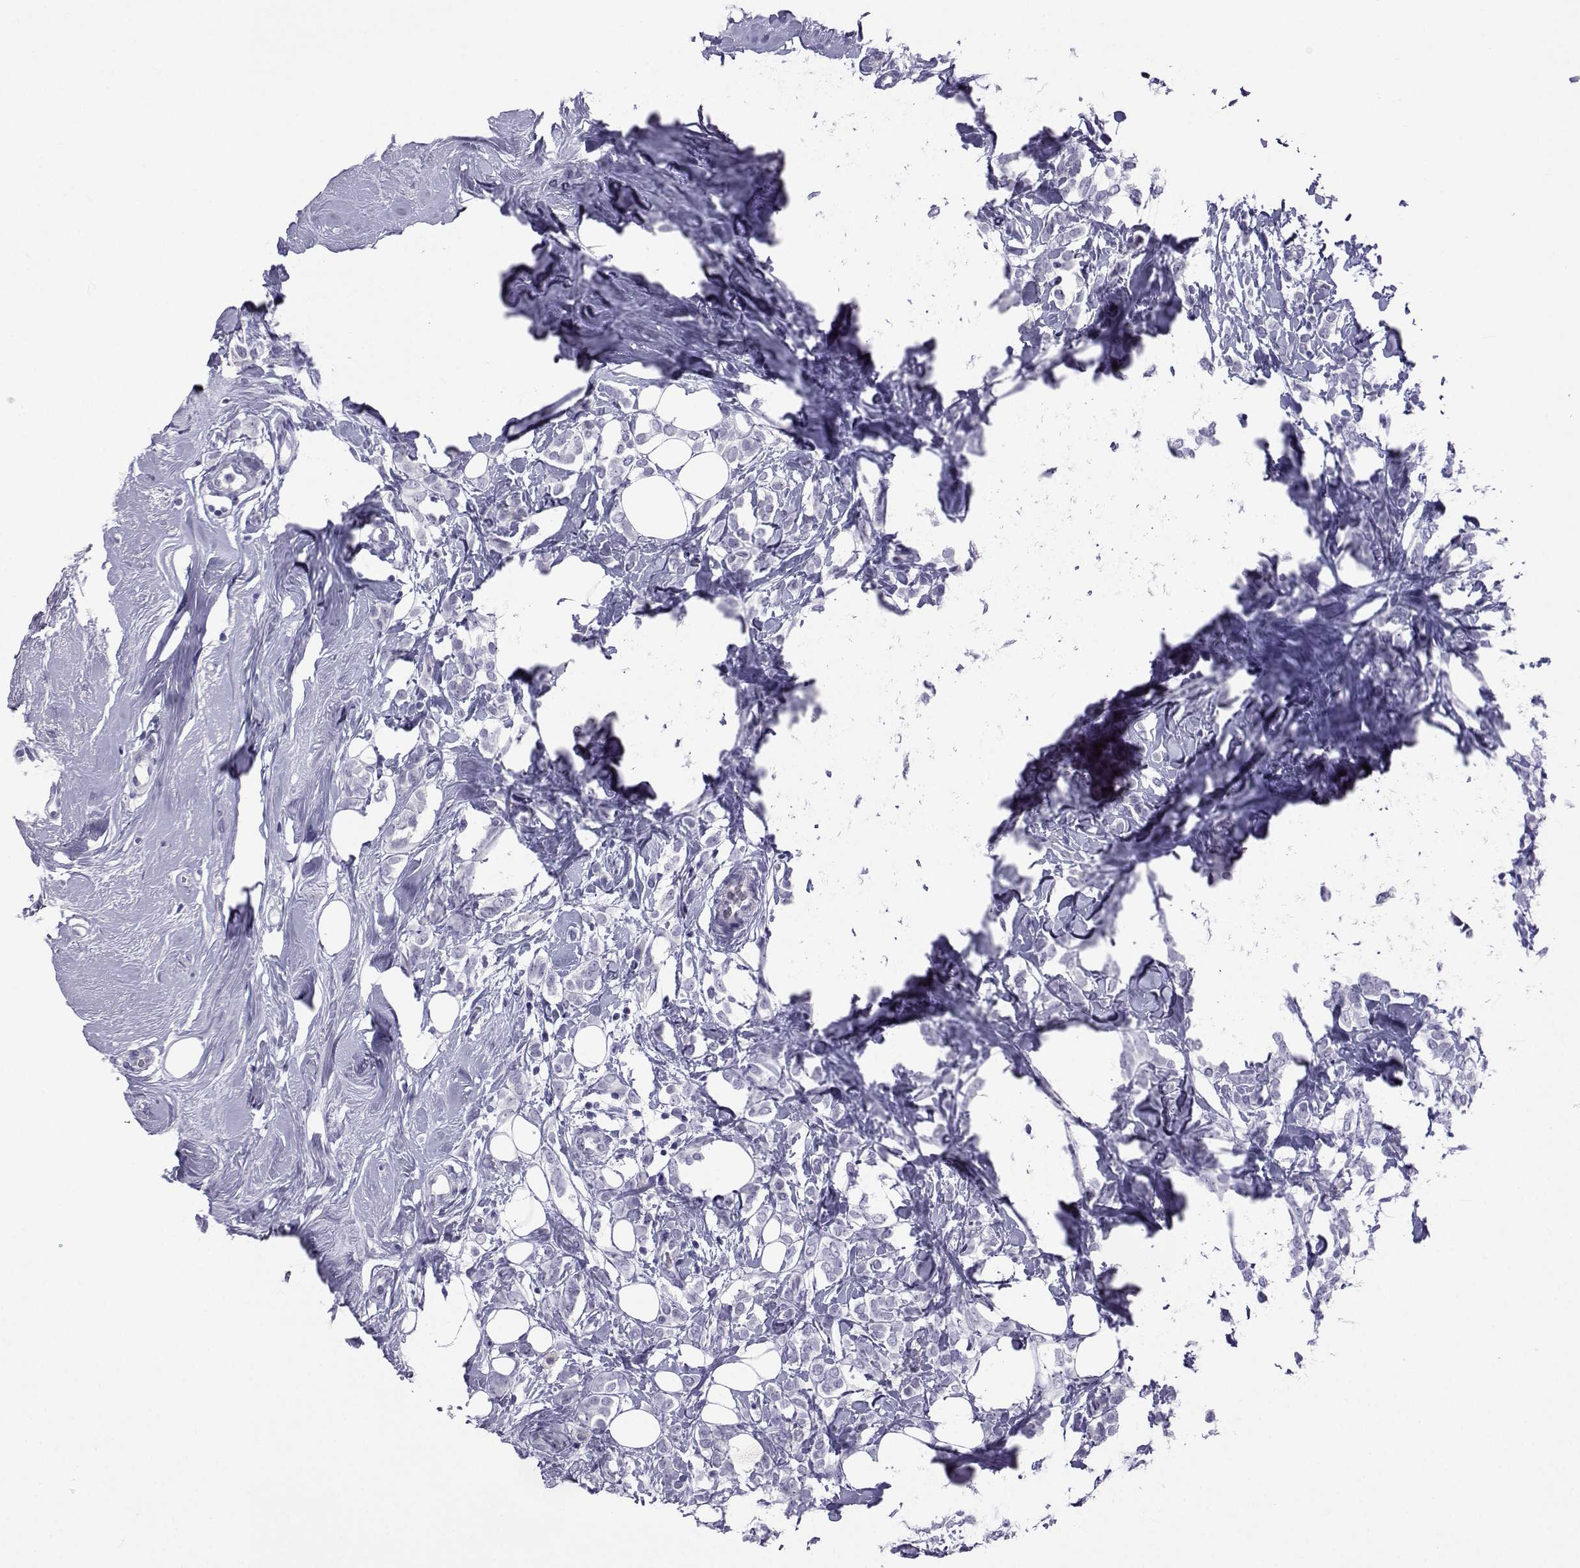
{"staining": {"intensity": "negative", "quantity": "none", "location": "none"}, "tissue": "breast cancer", "cell_type": "Tumor cells", "image_type": "cancer", "snomed": [{"axis": "morphology", "description": "Lobular carcinoma"}, {"axis": "topography", "description": "Breast"}], "caption": "Tumor cells show no significant expression in lobular carcinoma (breast). (DAB immunohistochemistry, high magnification).", "gene": "ACTL7A", "patient": {"sex": "female", "age": 49}}